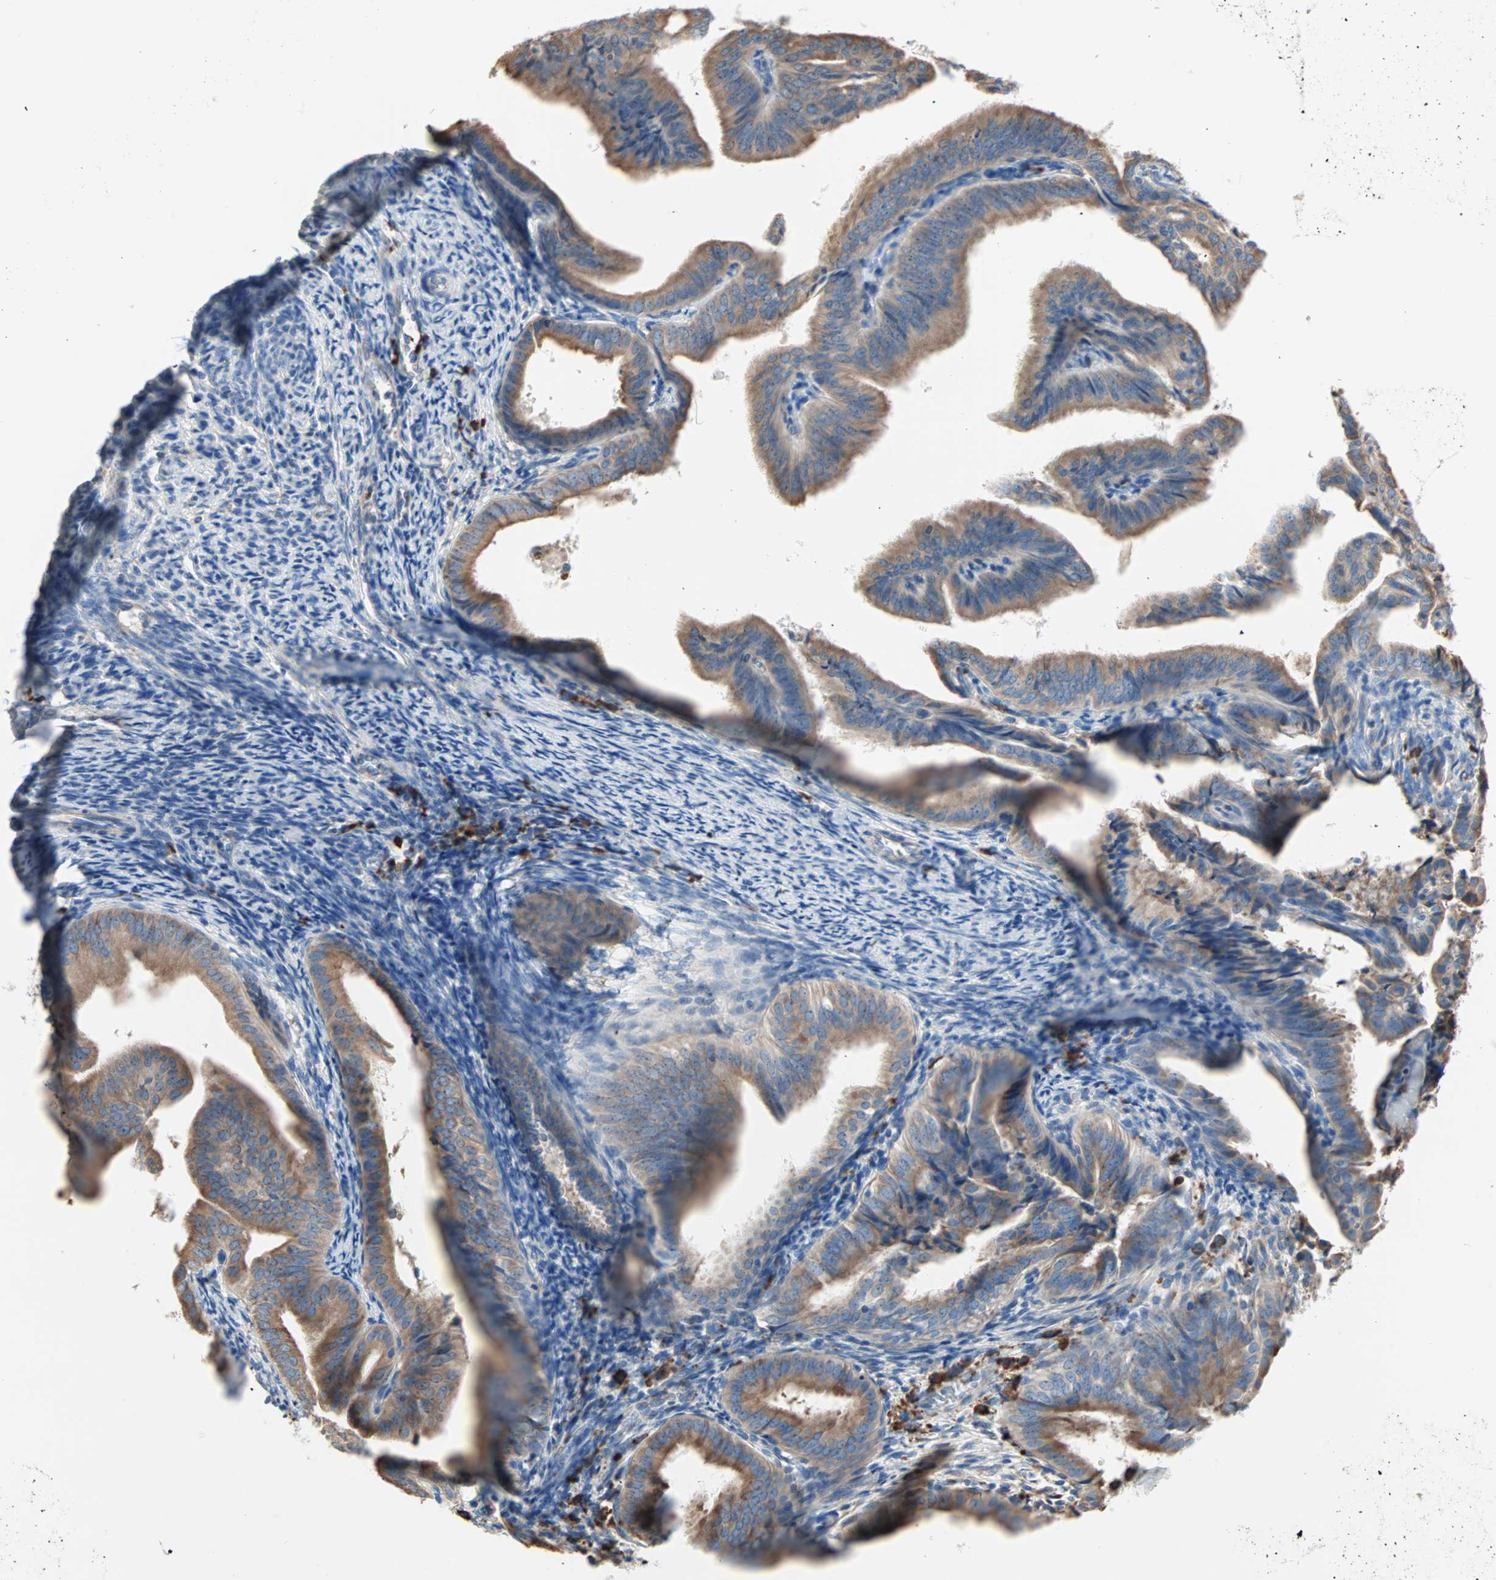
{"staining": {"intensity": "moderate", "quantity": ">75%", "location": "cytoplasmic/membranous"}, "tissue": "endometrial cancer", "cell_type": "Tumor cells", "image_type": "cancer", "snomed": [{"axis": "morphology", "description": "Adenocarcinoma, NOS"}, {"axis": "topography", "description": "Endometrium"}], "caption": "Human endometrial cancer stained with a protein marker exhibits moderate staining in tumor cells.", "gene": "PLCXD1", "patient": {"sex": "female", "age": 58}}